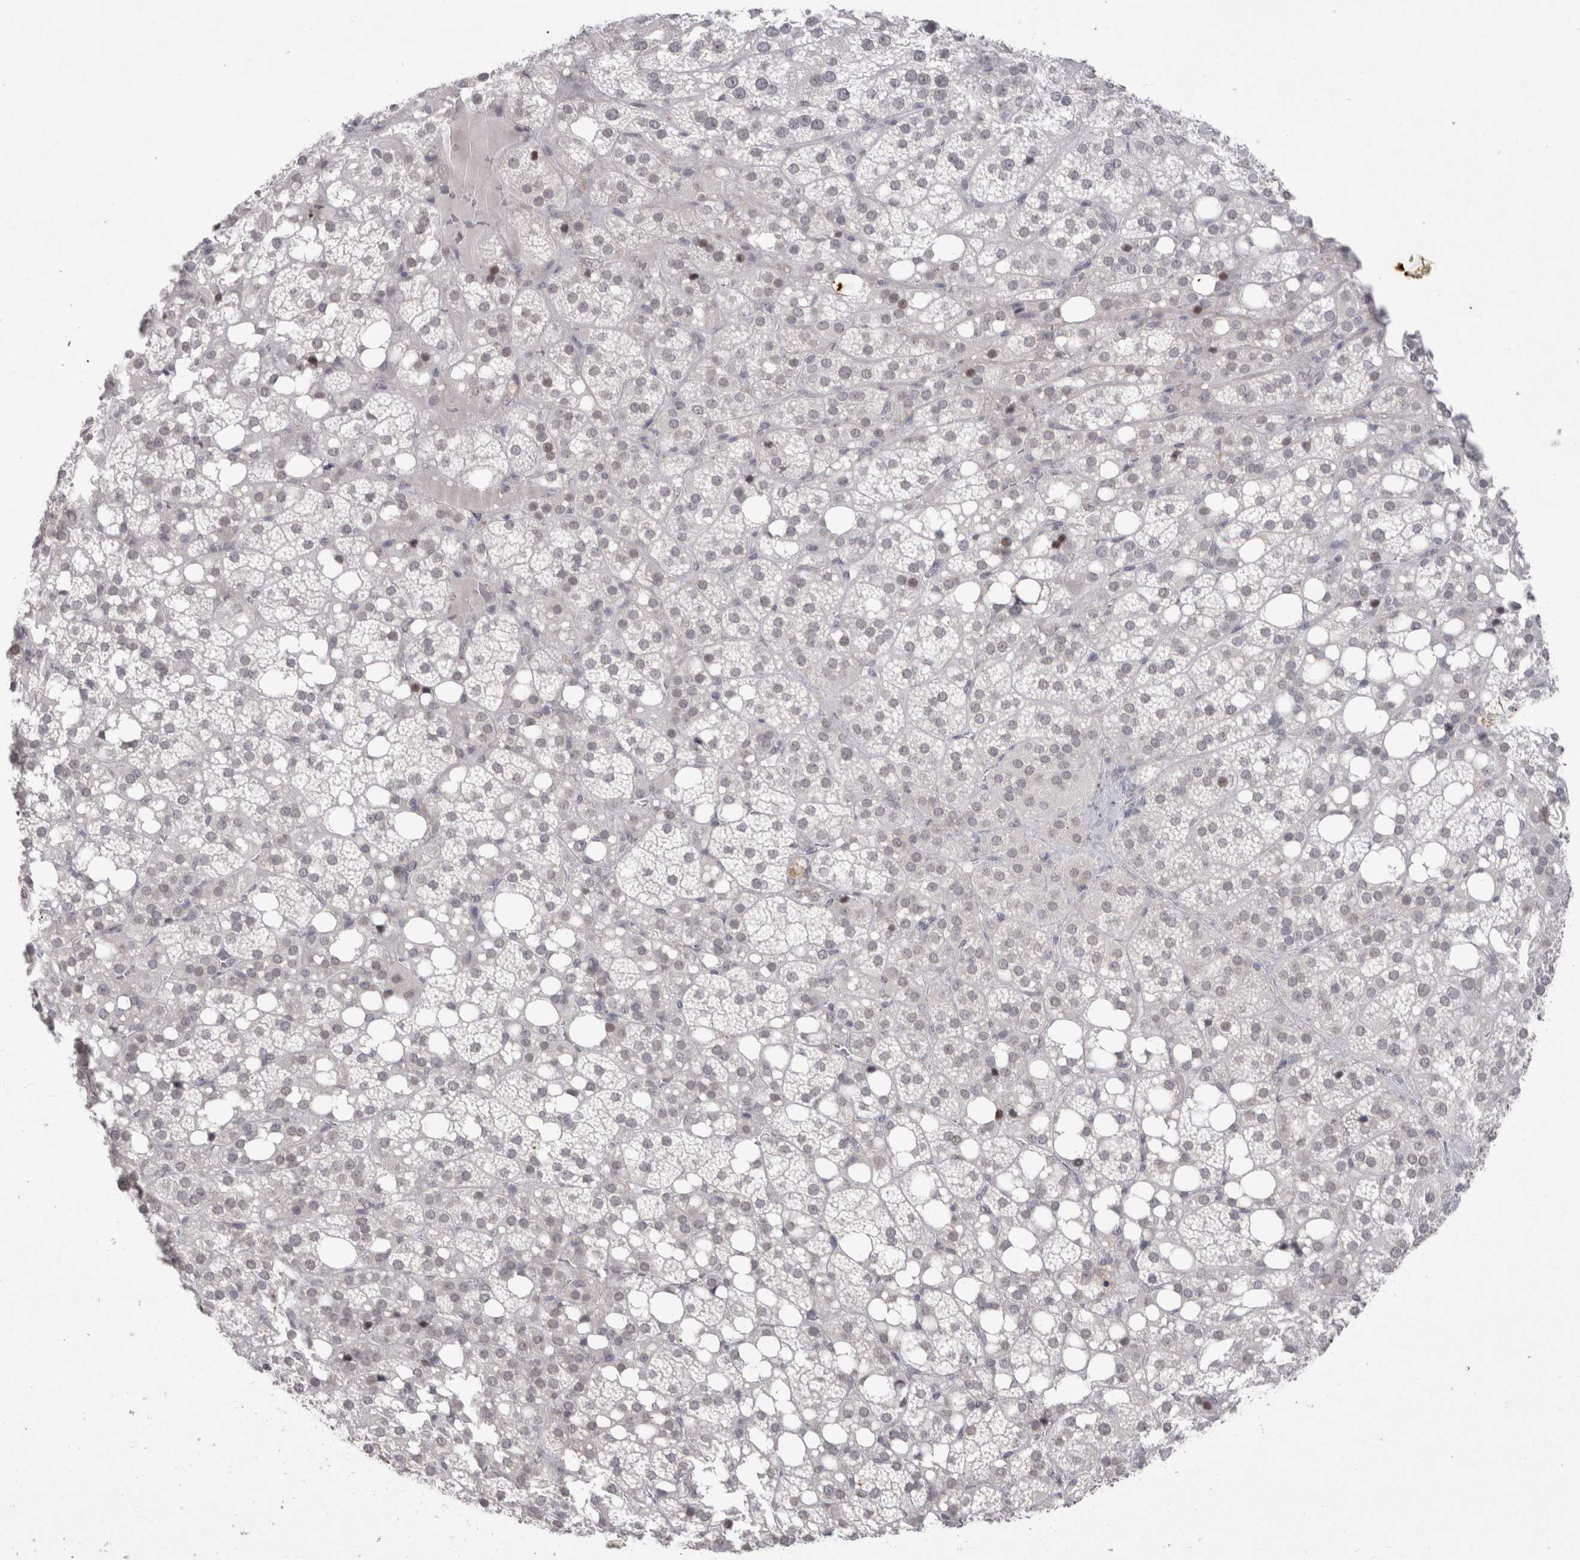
{"staining": {"intensity": "moderate", "quantity": "<25%", "location": "cytoplasmic/membranous,nuclear"}, "tissue": "adrenal gland", "cell_type": "Glandular cells", "image_type": "normal", "snomed": [{"axis": "morphology", "description": "Normal tissue, NOS"}, {"axis": "topography", "description": "Adrenal gland"}], "caption": "A histopathology image of adrenal gland stained for a protein exhibits moderate cytoplasmic/membranous,nuclear brown staining in glandular cells. (Stains: DAB in brown, nuclei in blue, Microscopy: brightfield microscopy at high magnification).", "gene": "DDX4", "patient": {"sex": "female", "age": 59}}